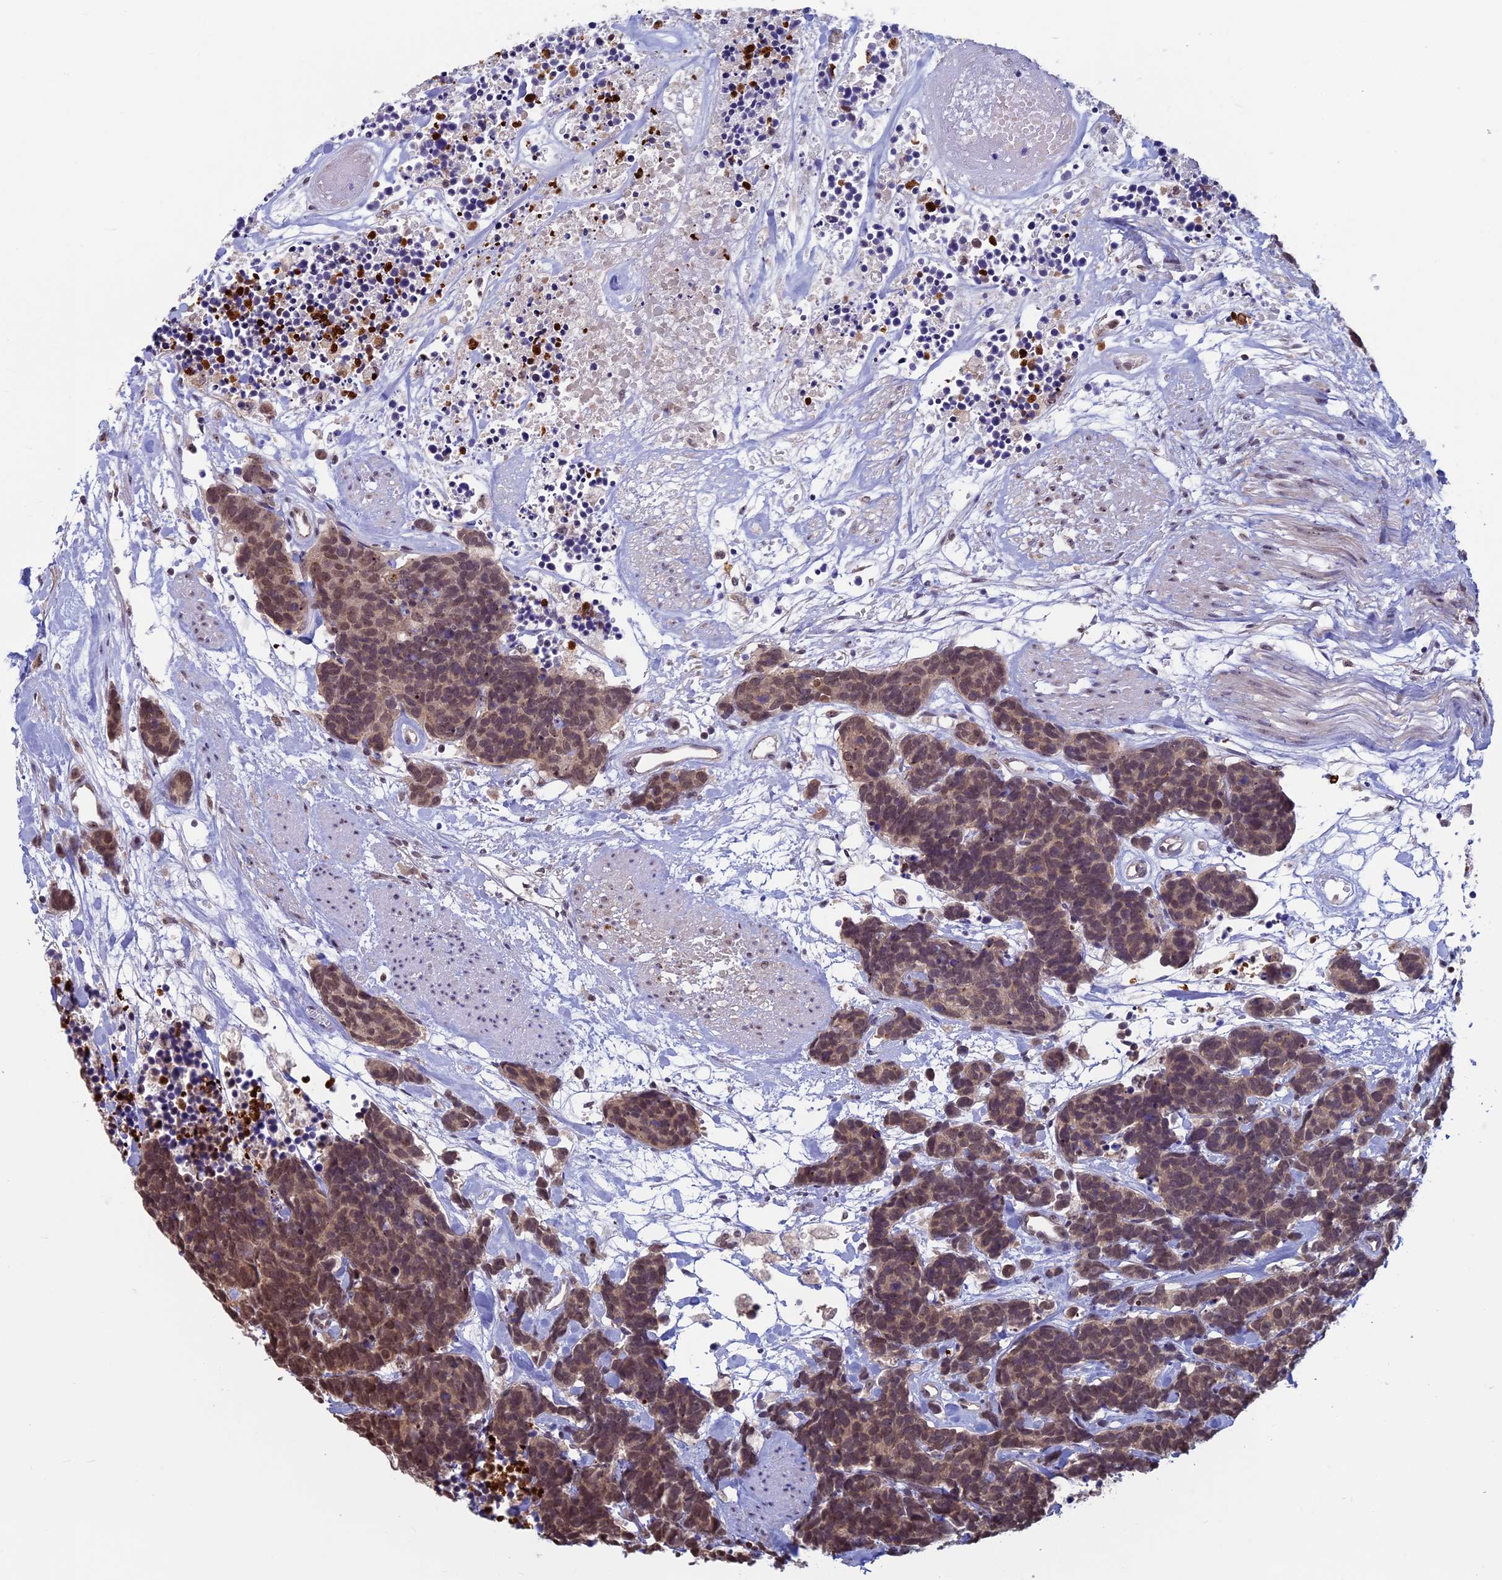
{"staining": {"intensity": "moderate", "quantity": ">75%", "location": "nuclear"}, "tissue": "carcinoid", "cell_type": "Tumor cells", "image_type": "cancer", "snomed": [{"axis": "morphology", "description": "Carcinoma, NOS"}, {"axis": "morphology", "description": "Carcinoid, malignant, NOS"}, {"axis": "topography", "description": "Urinary bladder"}], "caption": "Carcinoma stained with immunohistochemistry (IHC) exhibits moderate nuclear staining in about >75% of tumor cells.", "gene": "SPIRE1", "patient": {"sex": "male", "age": 57}}